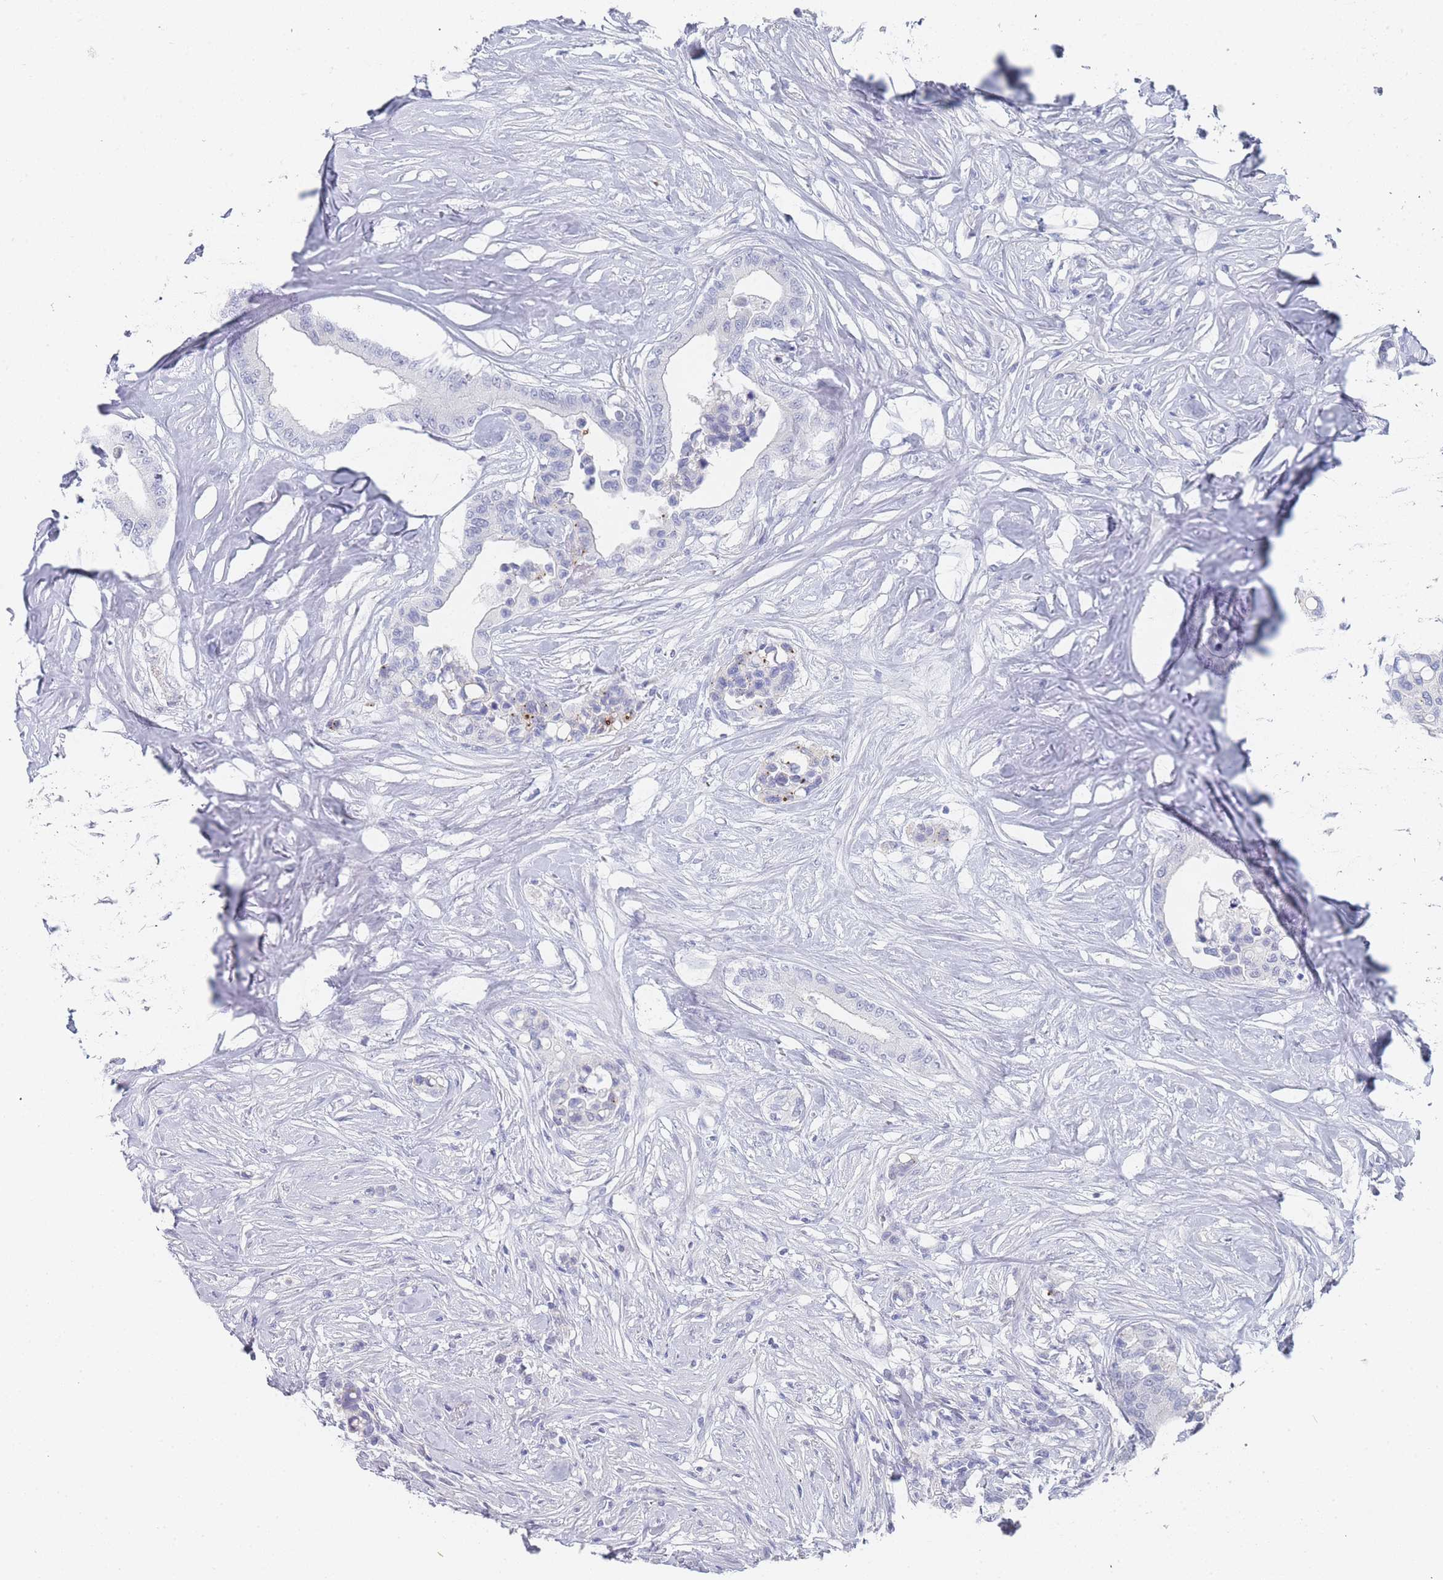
{"staining": {"intensity": "negative", "quantity": "none", "location": "none"}, "tissue": "colorectal cancer", "cell_type": "Tumor cells", "image_type": "cancer", "snomed": [{"axis": "morphology", "description": "Normal tissue, NOS"}, {"axis": "morphology", "description": "Adenocarcinoma, NOS"}, {"axis": "topography", "description": "Colon"}], "caption": "Immunohistochemistry (IHC) of human colorectal cancer (adenocarcinoma) reveals no expression in tumor cells.", "gene": "IMPG1", "patient": {"sex": "male", "age": 82}}